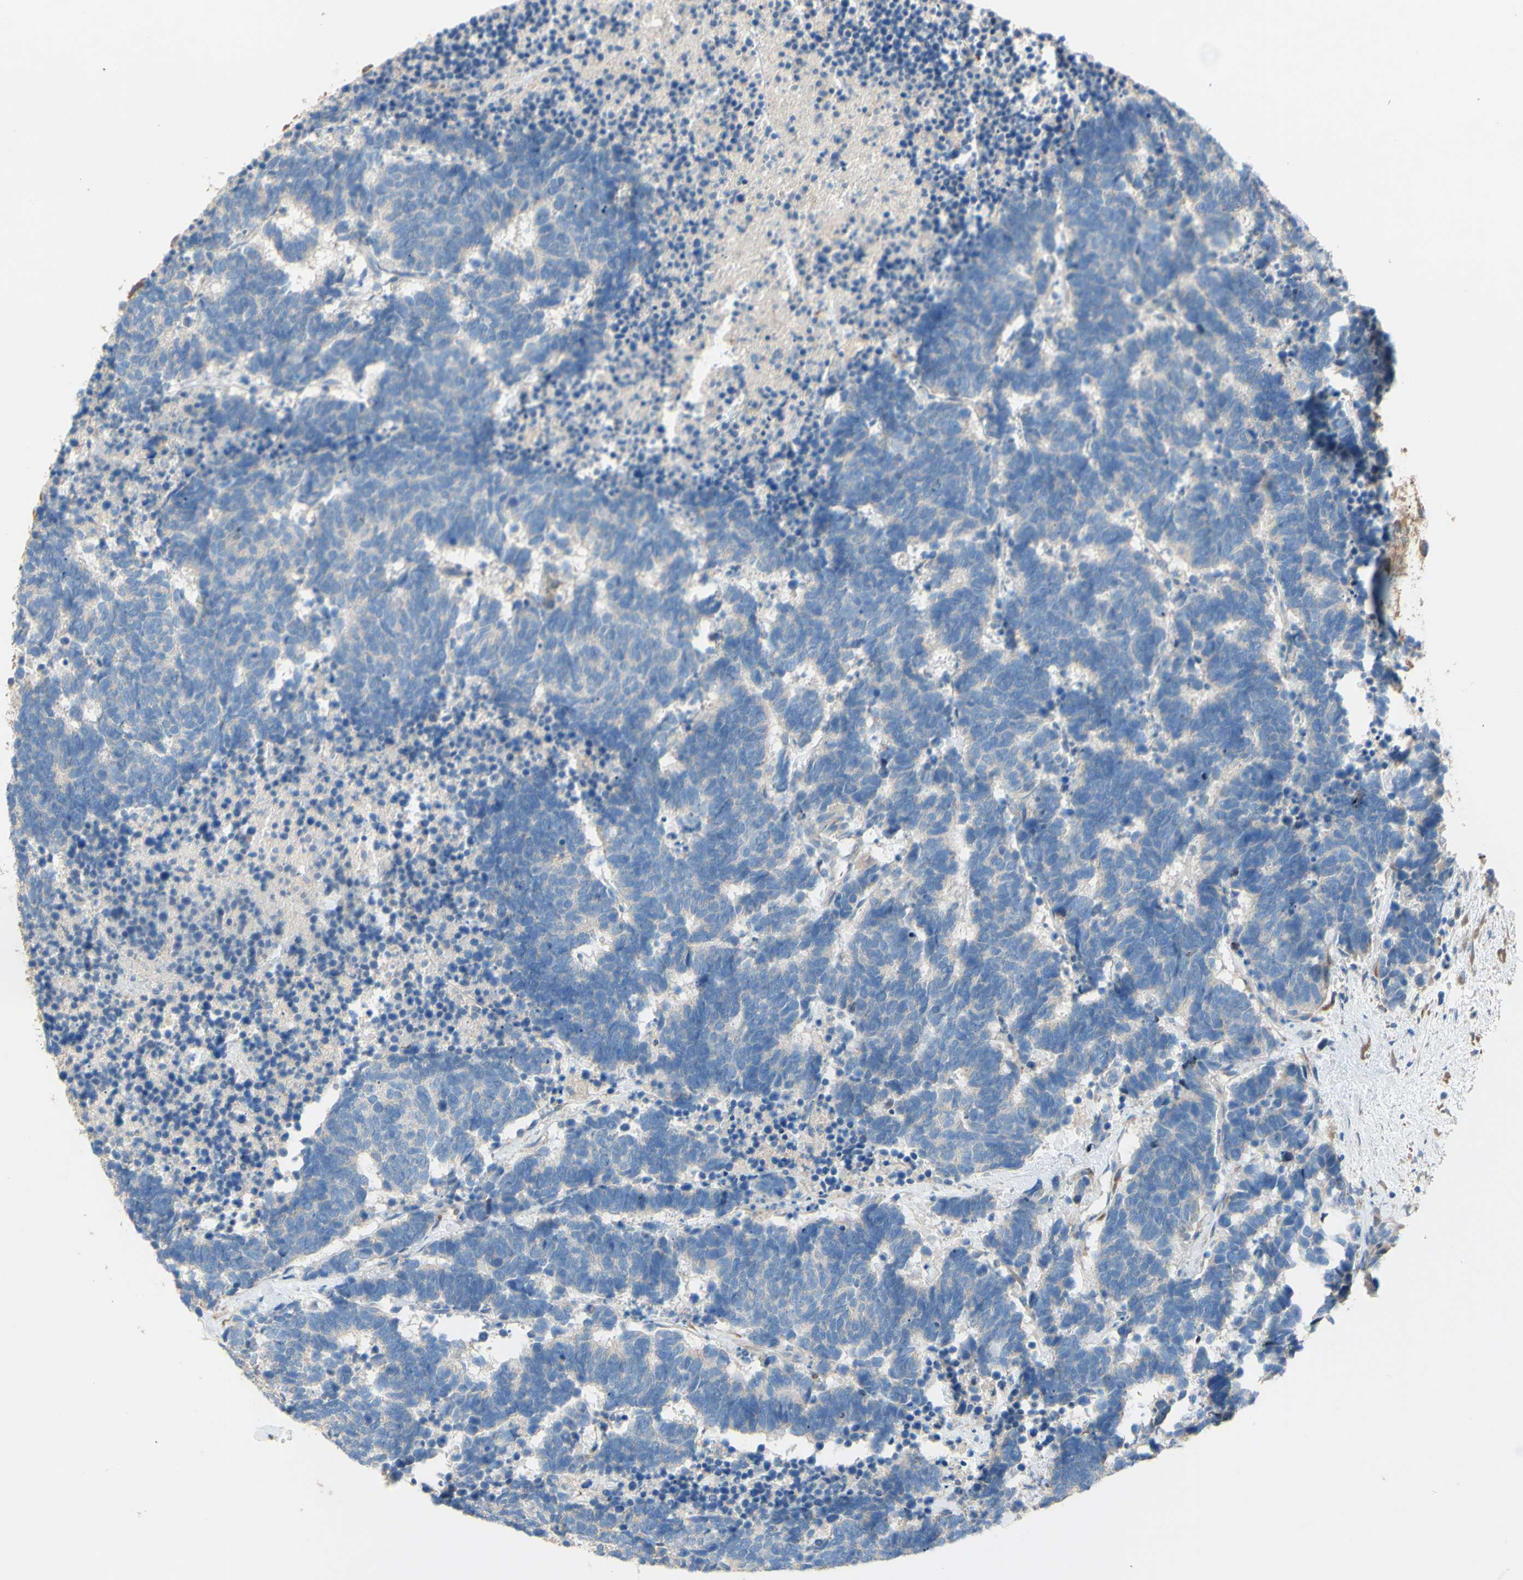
{"staining": {"intensity": "negative", "quantity": "none", "location": "none"}, "tissue": "carcinoid", "cell_type": "Tumor cells", "image_type": "cancer", "snomed": [{"axis": "morphology", "description": "Carcinoma, NOS"}, {"axis": "morphology", "description": "Carcinoid, malignant, NOS"}, {"axis": "topography", "description": "Urinary bladder"}], "caption": "A micrograph of carcinoma stained for a protein displays no brown staining in tumor cells.", "gene": "DKK3", "patient": {"sex": "male", "age": 57}}